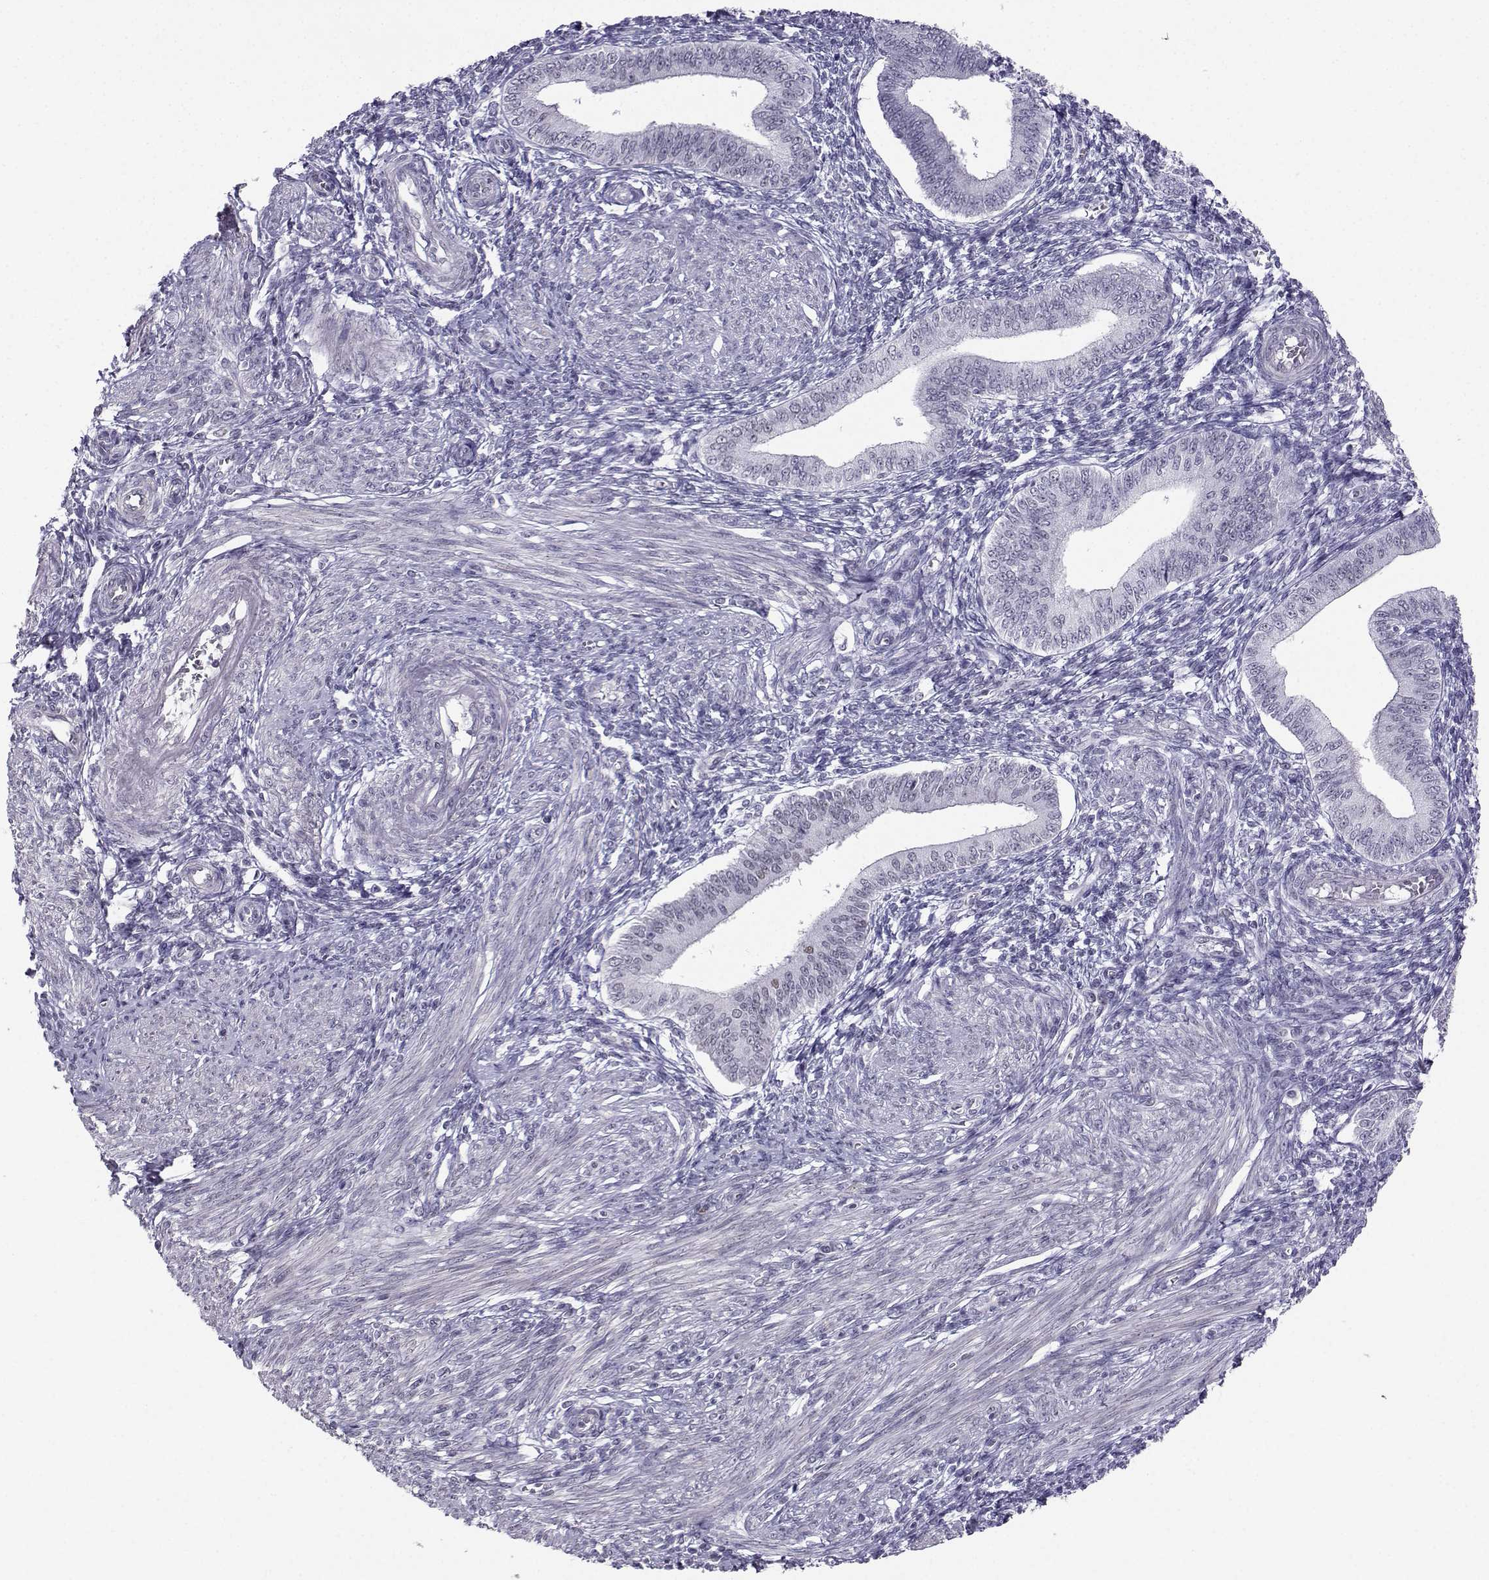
{"staining": {"intensity": "negative", "quantity": "none", "location": "none"}, "tissue": "endometrium", "cell_type": "Cells in endometrial stroma", "image_type": "normal", "snomed": [{"axis": "morphology", "description": "Normal tissue, NOS"}, {"axis": "topography", "description": "Endometrium"}], "caption": "The image shows no staining of cells in endometrial stroma in unremarkable endometrium. (Stains: DAB (3,3'-diaminobenzidine) immunohistochemistry (IHC) with hematoxylin counter stain, Microscopy: brightfield microscopy at high magnification).", "gene": "TEDC2", "patient": {"sex": "female", "age": 42}}